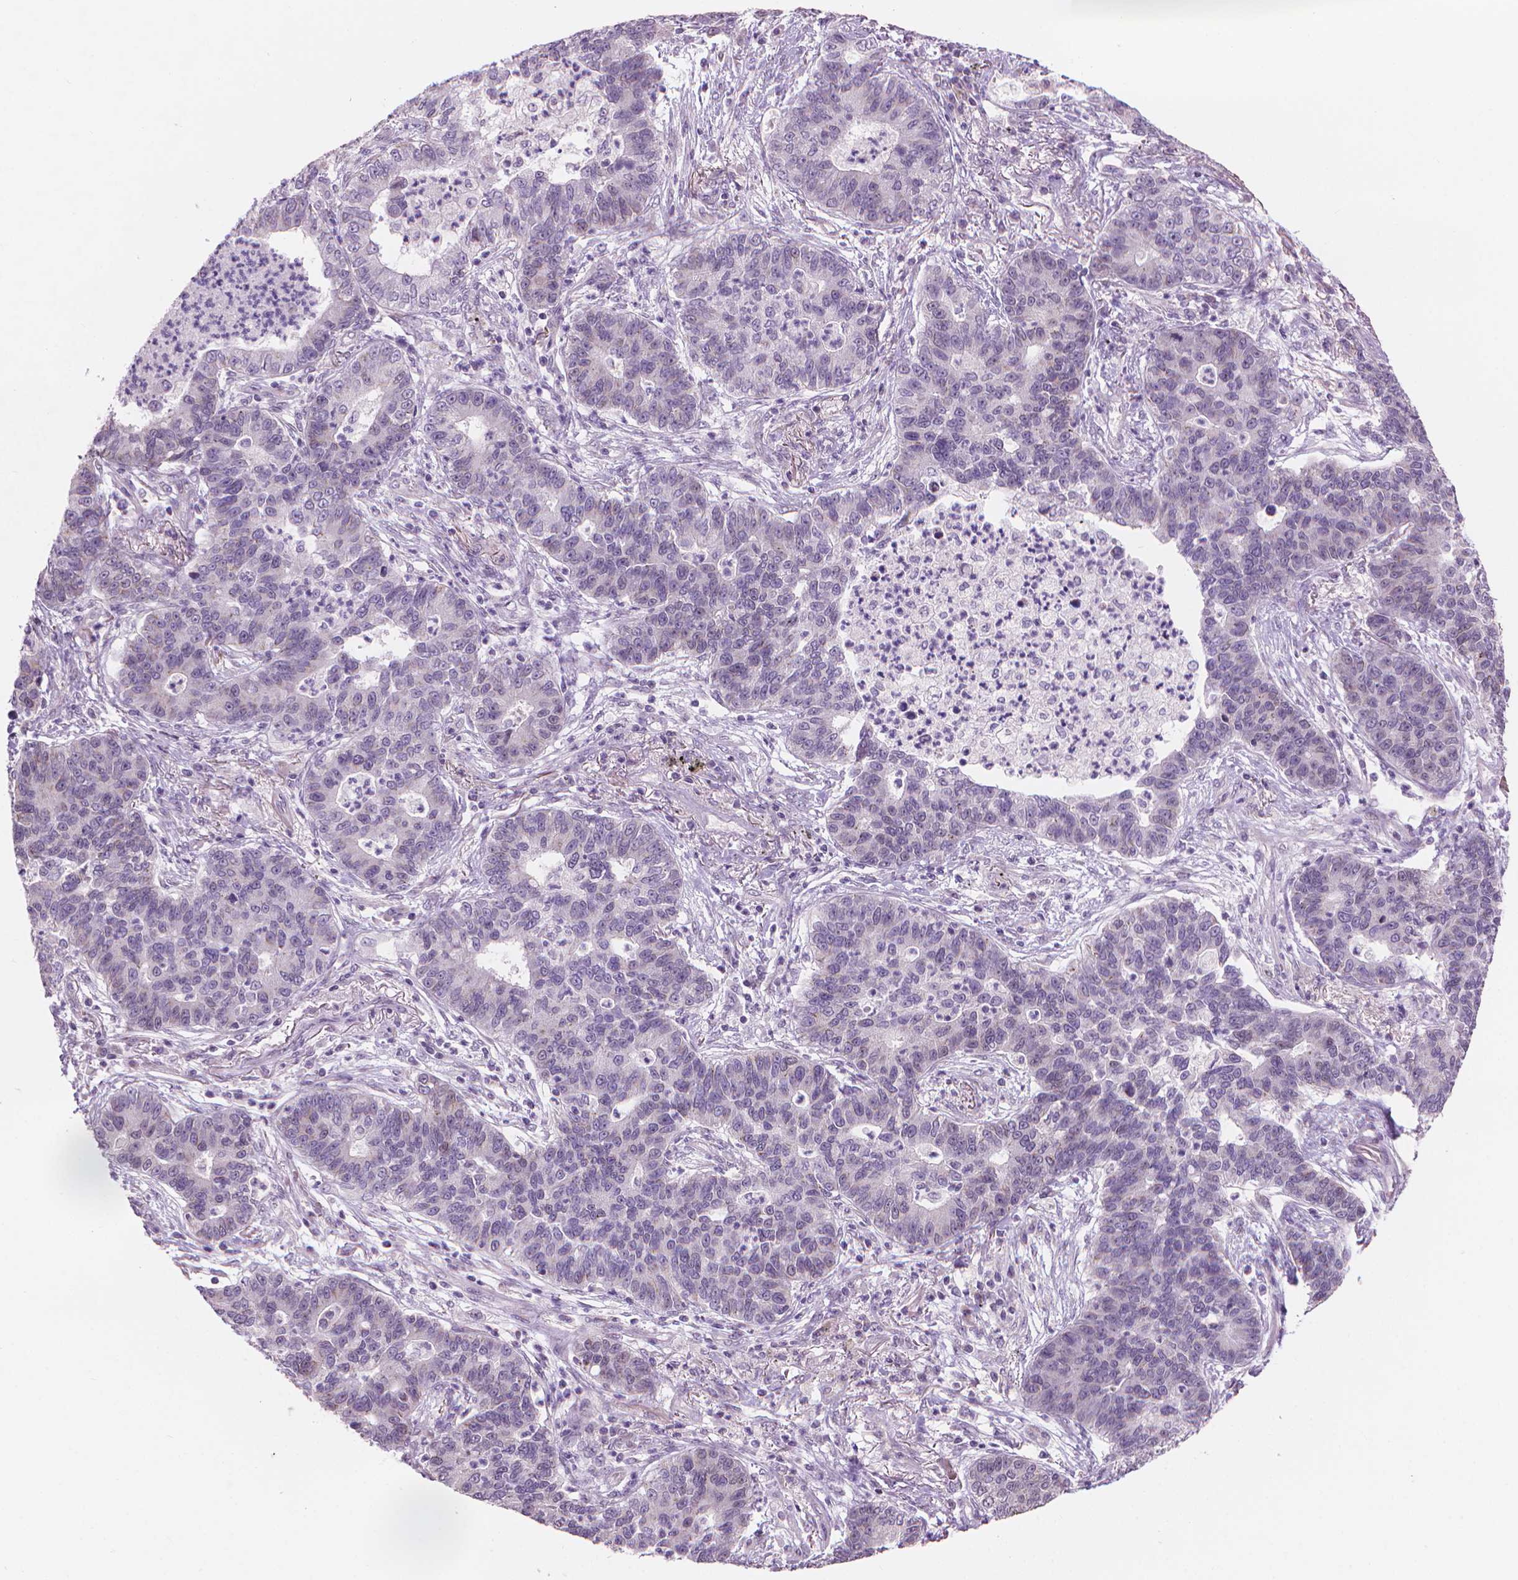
{"staining": {"intensity": "negative", "quantity": "none", "location": "none"}, "tissue": "lung cancer", "cell_type": "Tumor cells", "image_type": "cancer", "snomed": [{"axis": "morphology", "description": "Adenocarcinoma, NOS"}, {"axis": "topography", "description": "Lung"}], "caption": "A photomicrograph of human lung cancer is negative for staining in tumor cells. The staining is performed using DAB (3,3'-diaminobenzidine) brown chromogen with nuclei counter-stained in using hematoxylin.", "gene": "IFFO1", "patient": {"sex": "female", "age": 57}}